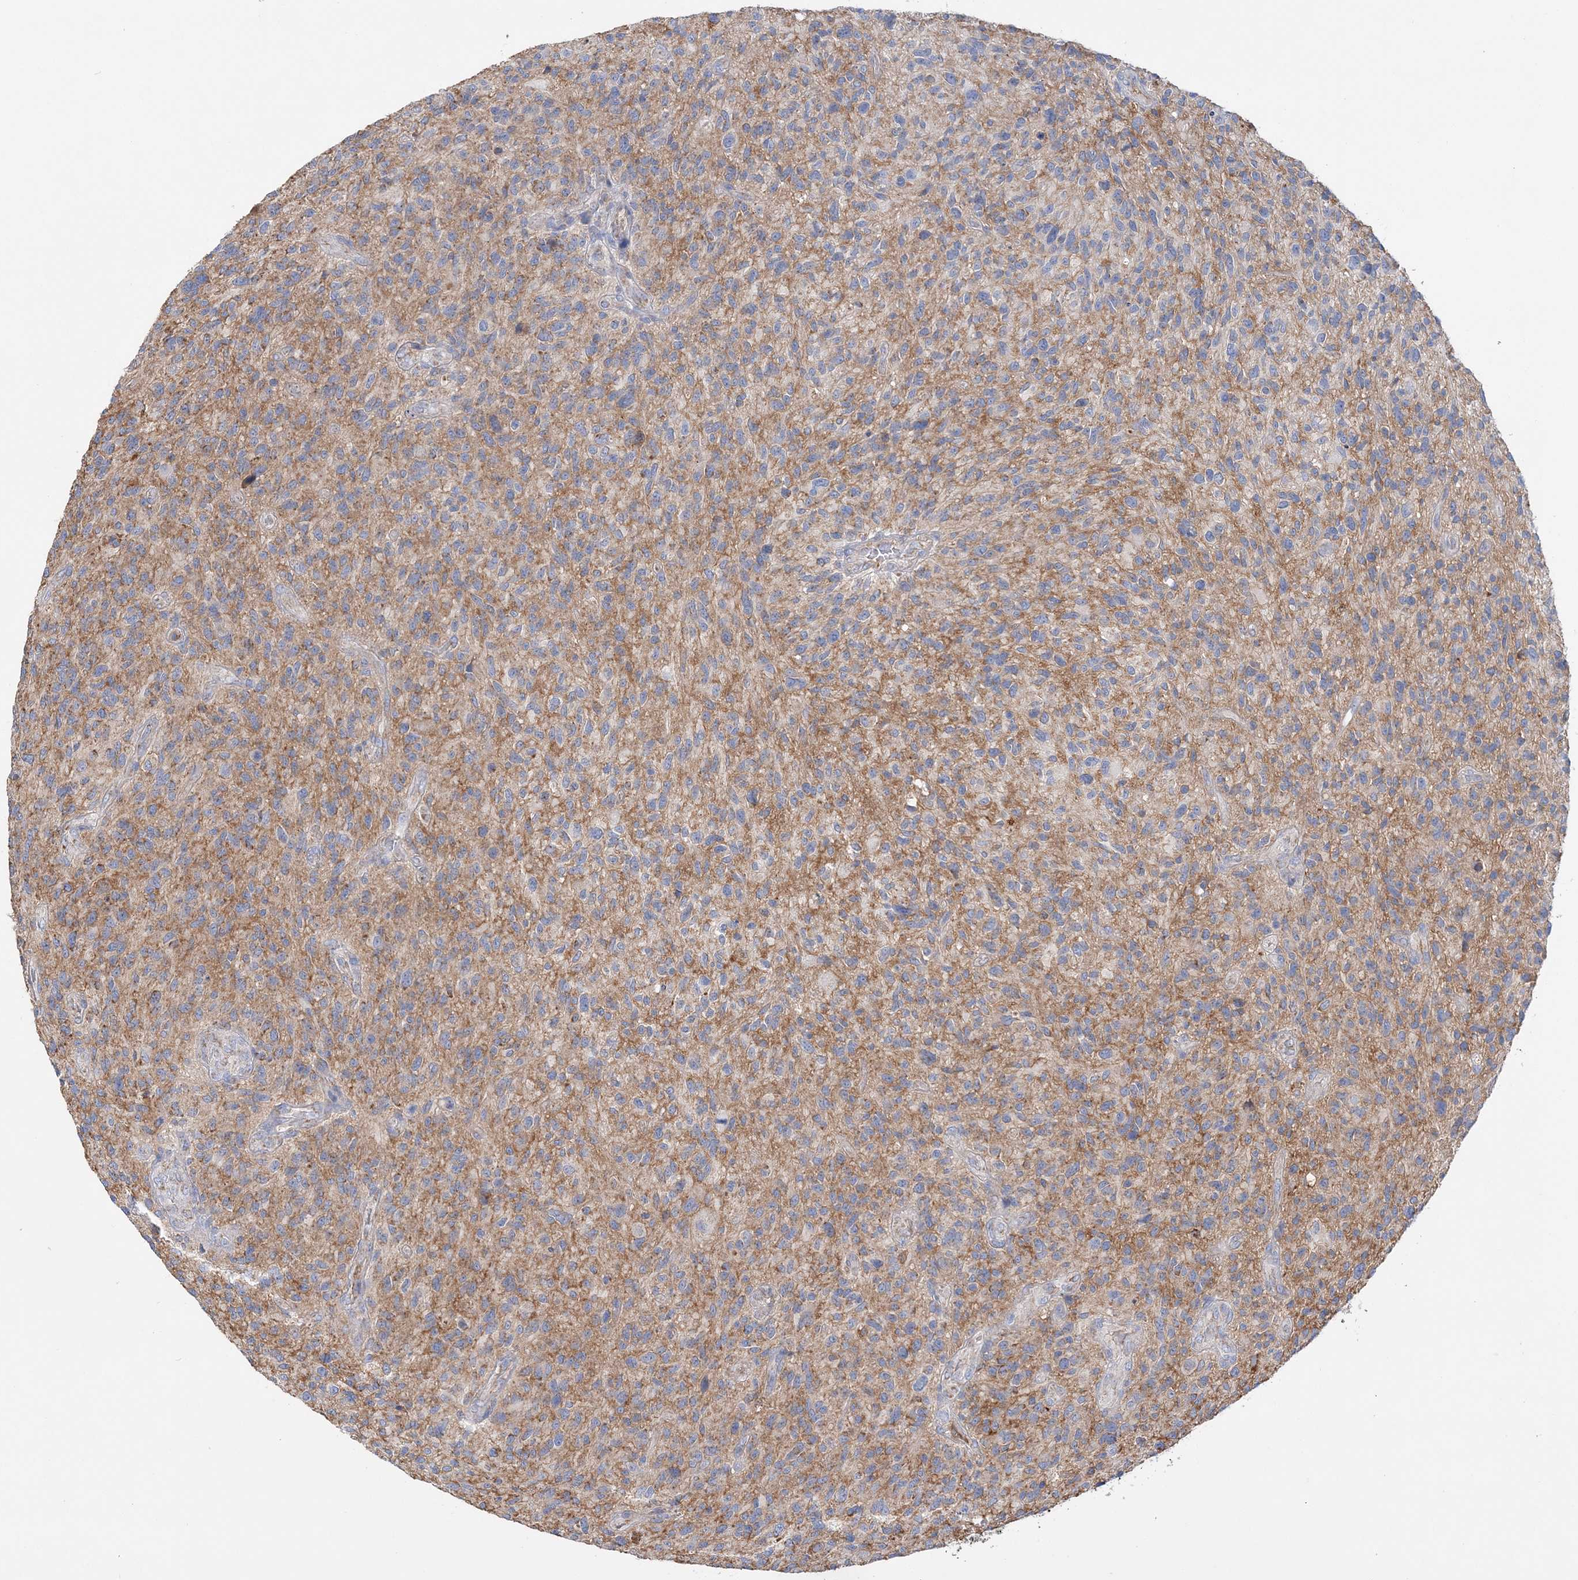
{"staining": {"intensity": "weak", "quantity": "<25%", "location": "cytoplasmic/membranous"}, "tissue": "glioma", "cell_type": "Tumor cells", "image_type": "cancer", "snomed": [{"axis": "morphology", "description": "Glioma, malignant, High grade"}, {"axis": "topography", "description": "Brain"}], "caption": "Tumor cells are negative for protein expression in human malignant glioma (high-grade).", "gene": "TTC32", "patient": {"sex": "male", "age": 47}}